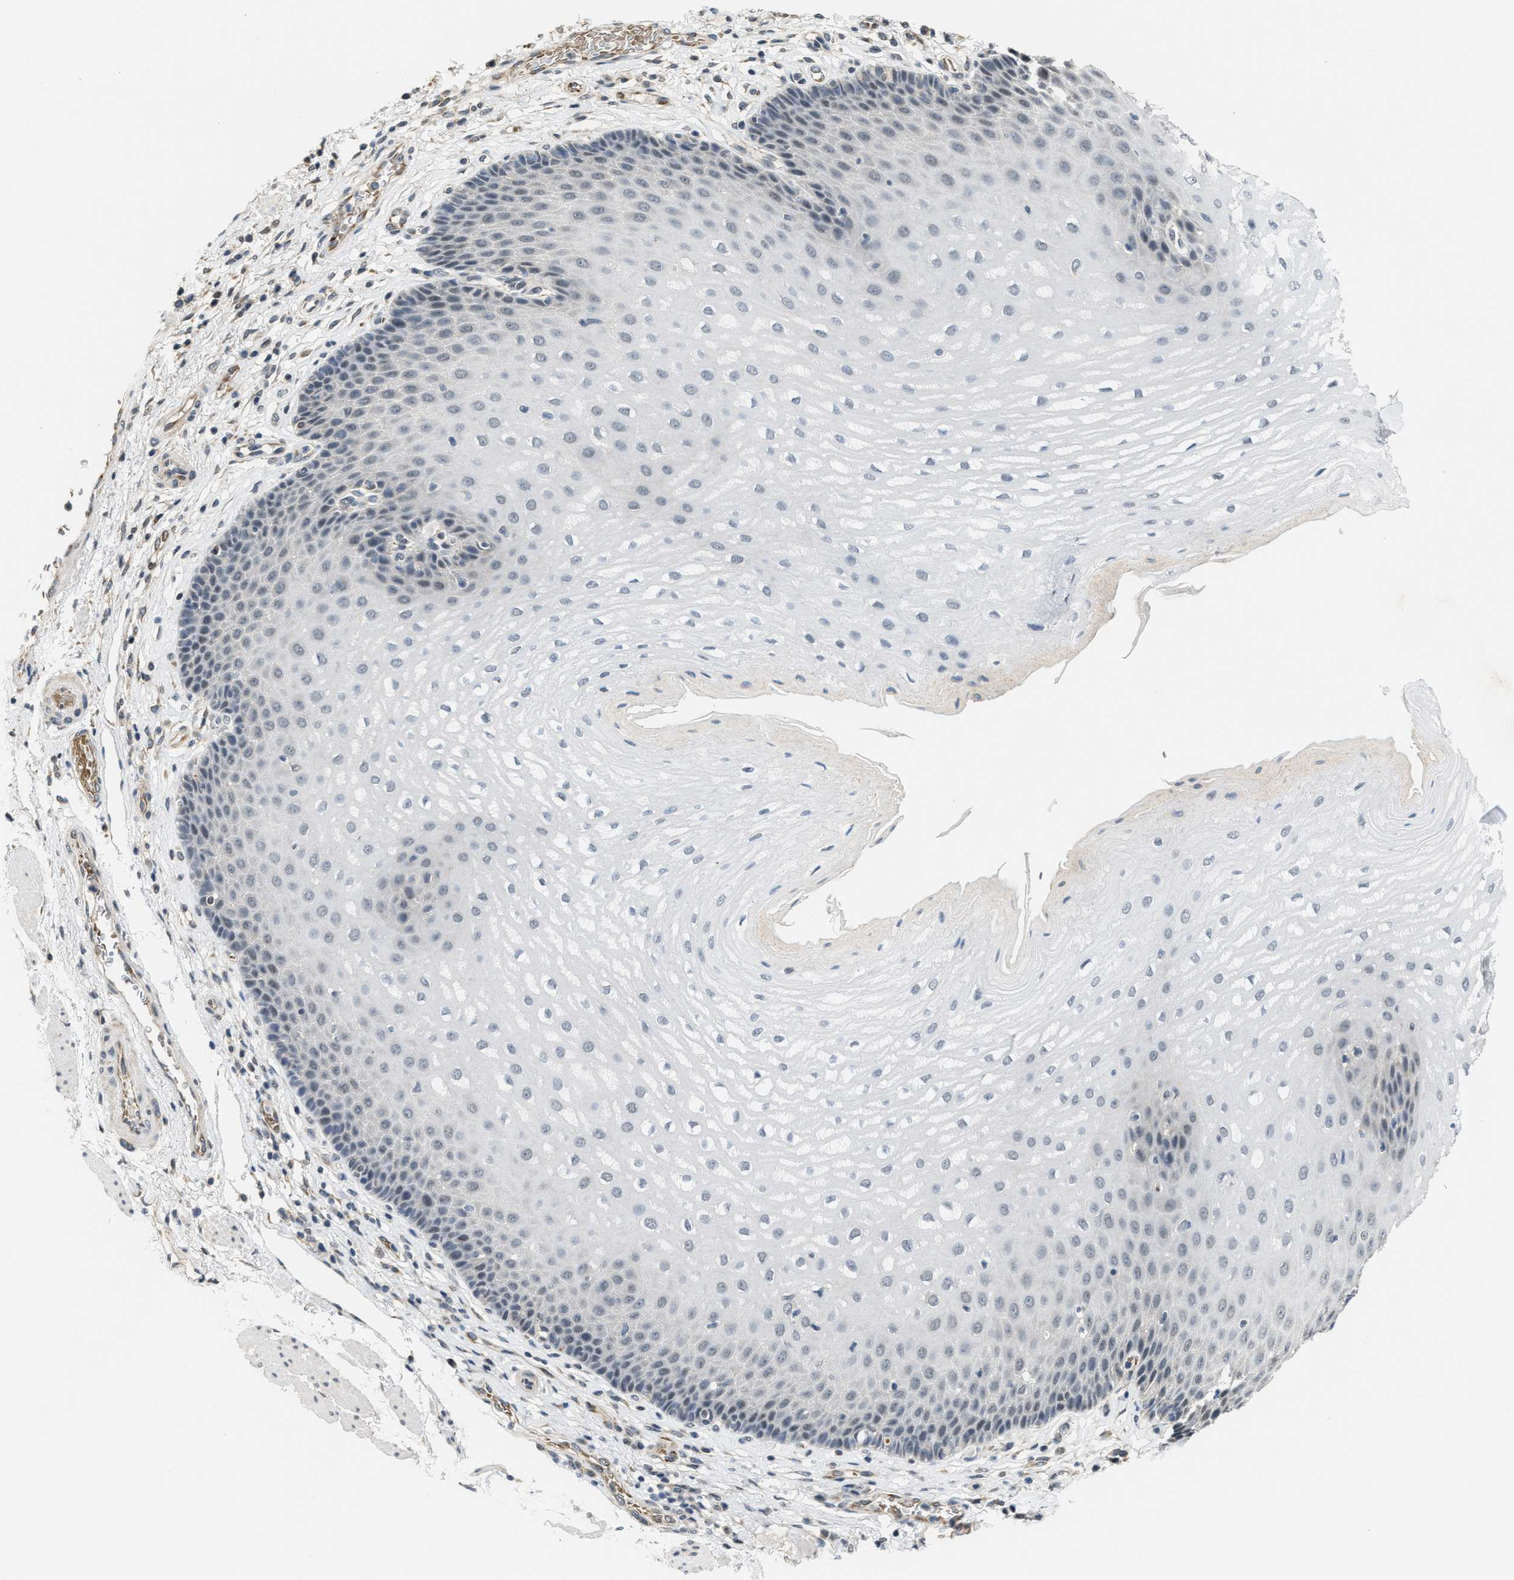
{"staining": {"intensity": "negative", "quantity": "none", "location": "none"}, "tissue": "esophagus", "cell_type": "Squamous epithelial cells", "image_type": "normal", "snomed": [{"axis": "morphology", "description": "Normal tissue, NOS"}, {"axis": "topography", "description": "Esophagus"}], "caption": "IHC photomicrograph of benign human esophagus stained for a protein (brown), which displays no staining in squamous epithelial cells. (DAB immunohistochemistry, high magnification).", "gene": "KIF24", "patient": {"sex": "male", "age": 54}}